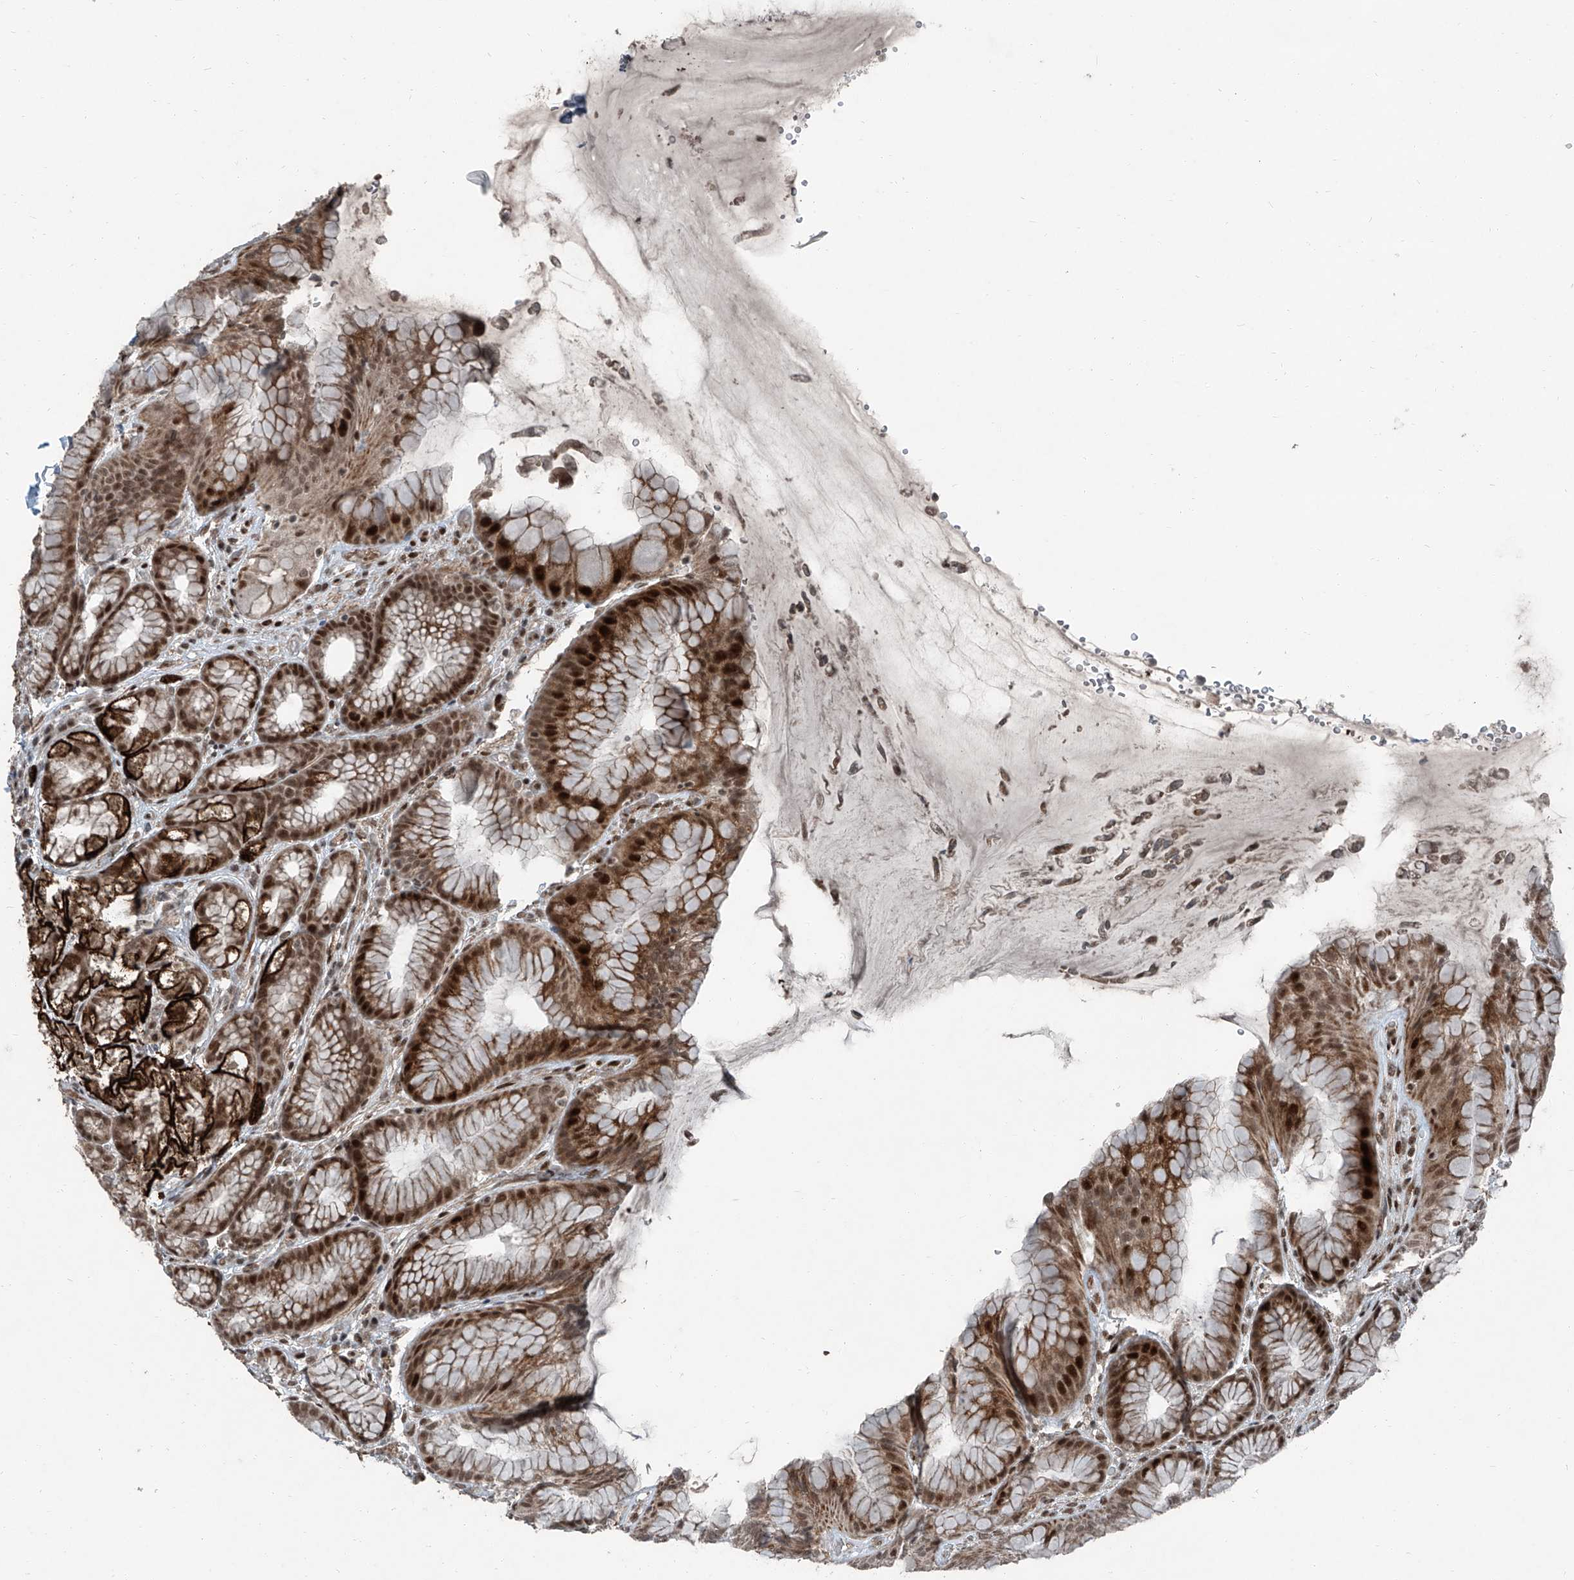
{"staining": {"intensity": "strong", "quantity": ">75%", "location": "cytoplasmic/membranous,nuclear"}, "tissue": "stomach", "cell_type": "Glandular cells", "image_type": "normal", "snomed": [{"axis": "morphology", "description": "Normal tissue, NOS"}, {"axis": "topography", "description": "Stomach"}], "caption": "This micrograph reveals immunohistochemistry (IHC) staining of unremarkable human stomach, with high strong cytoplasmic/membranous,nuclear expression in approximately >75% of glandular cells.", "gene": "ZNF570", "patient": {"sex": "male", "age": 57}}